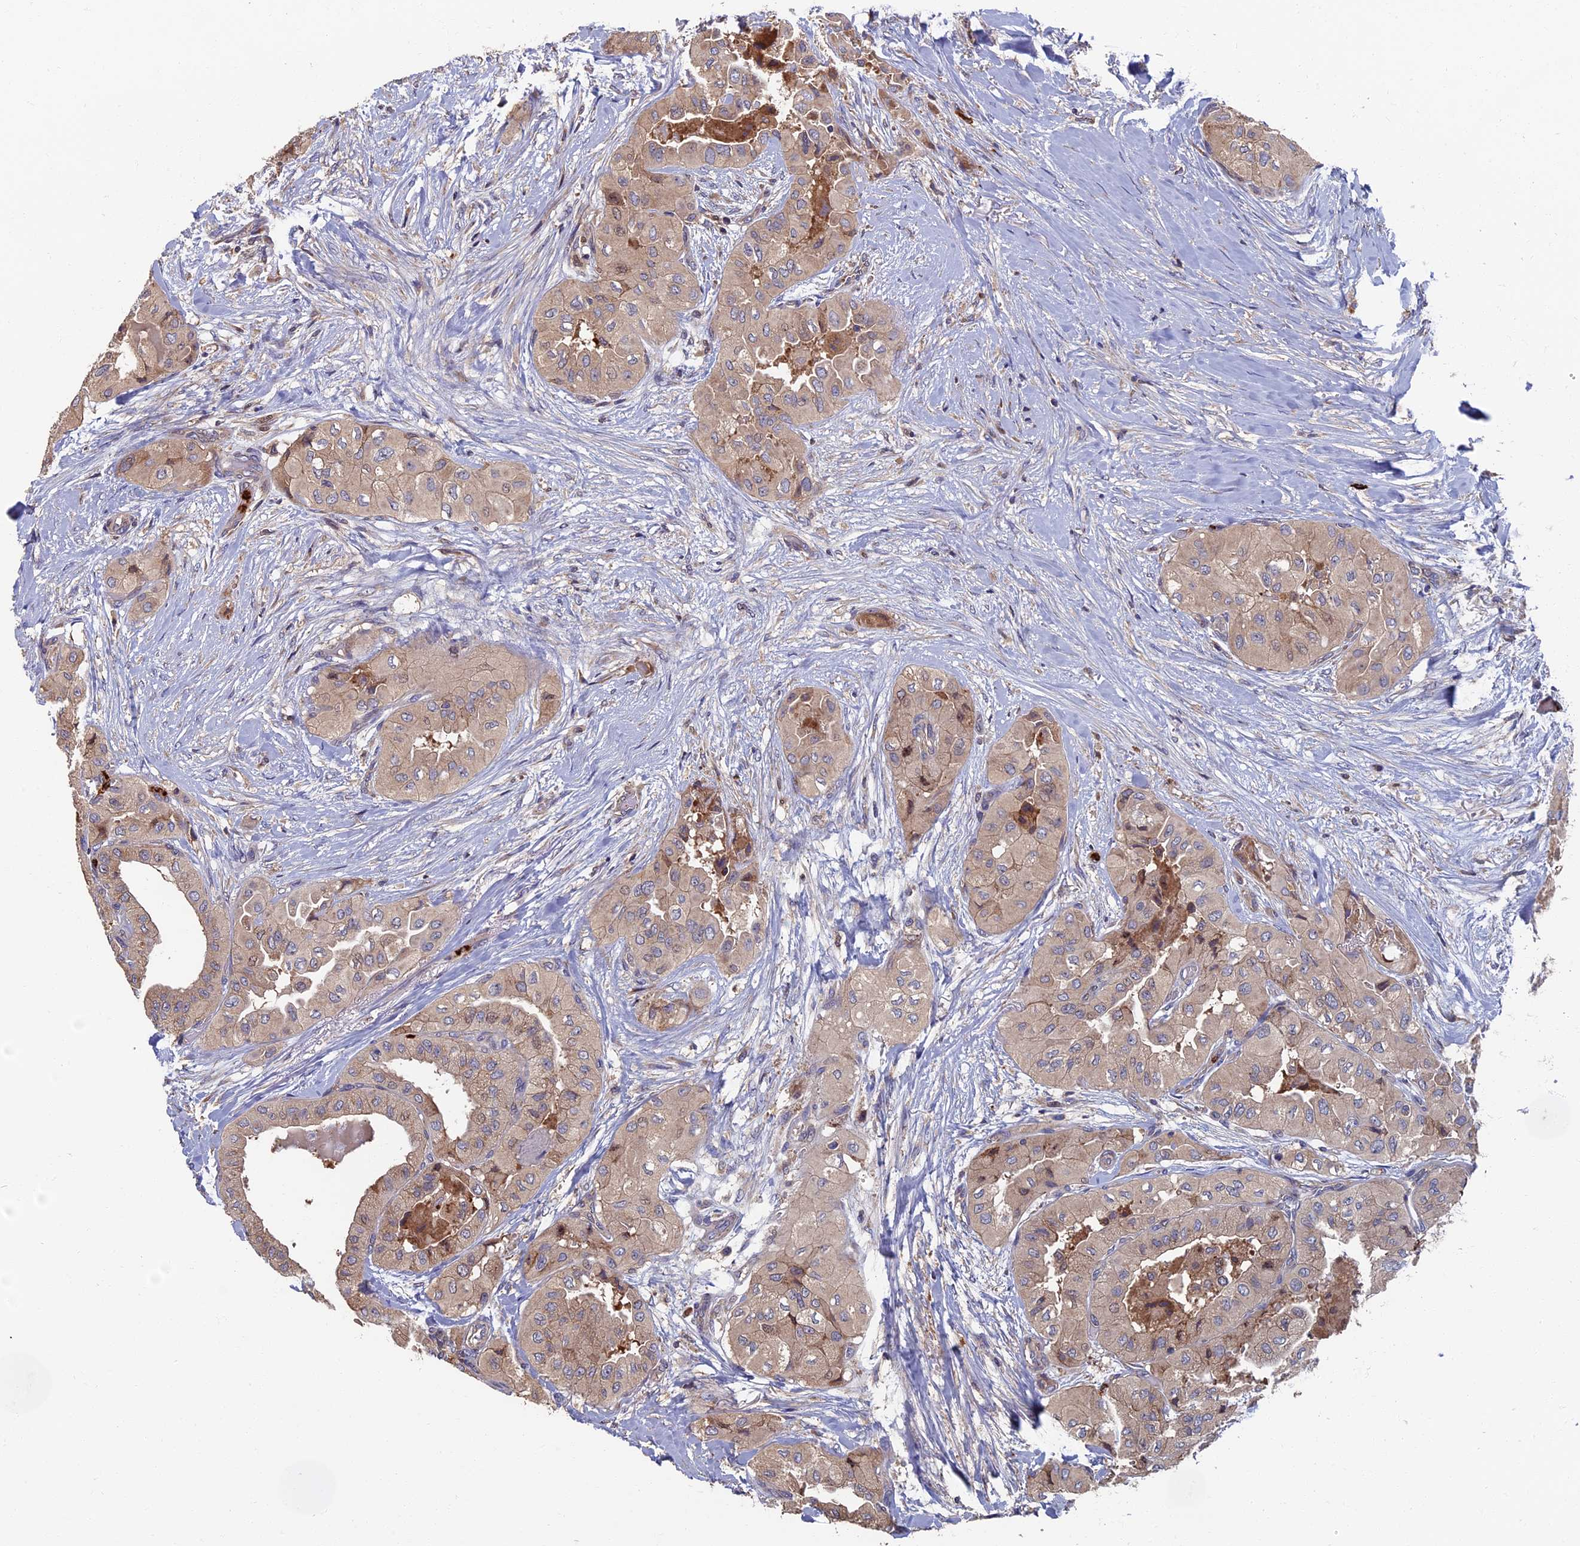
{"staining": {"intensity": "weak", "quantity": "25%-75%", "location": "cytoplasmic/membranous,nuclear"}, "tissue": "thyroid cancer", "cell_type": "Tumor cells", "image_type": "cancer", "snomed": [{"axis": "morphology", "description": "Normal tissue, NOS"}, {"axis": "morphology", "description": "Papillary adenocarcinoma, NOS"}, {"axis": "topography", "description": "Thyroid gland"}], "caption": "A photomicrograph of thyroid cancer (papillary adenocarcinoma) stained for a protein demonstrates weak cytoplasmic/membranous and nuclear brown staining in tumor cells.", "gene": "TNK2", "patient": {"sex": "female", "age": 59}}